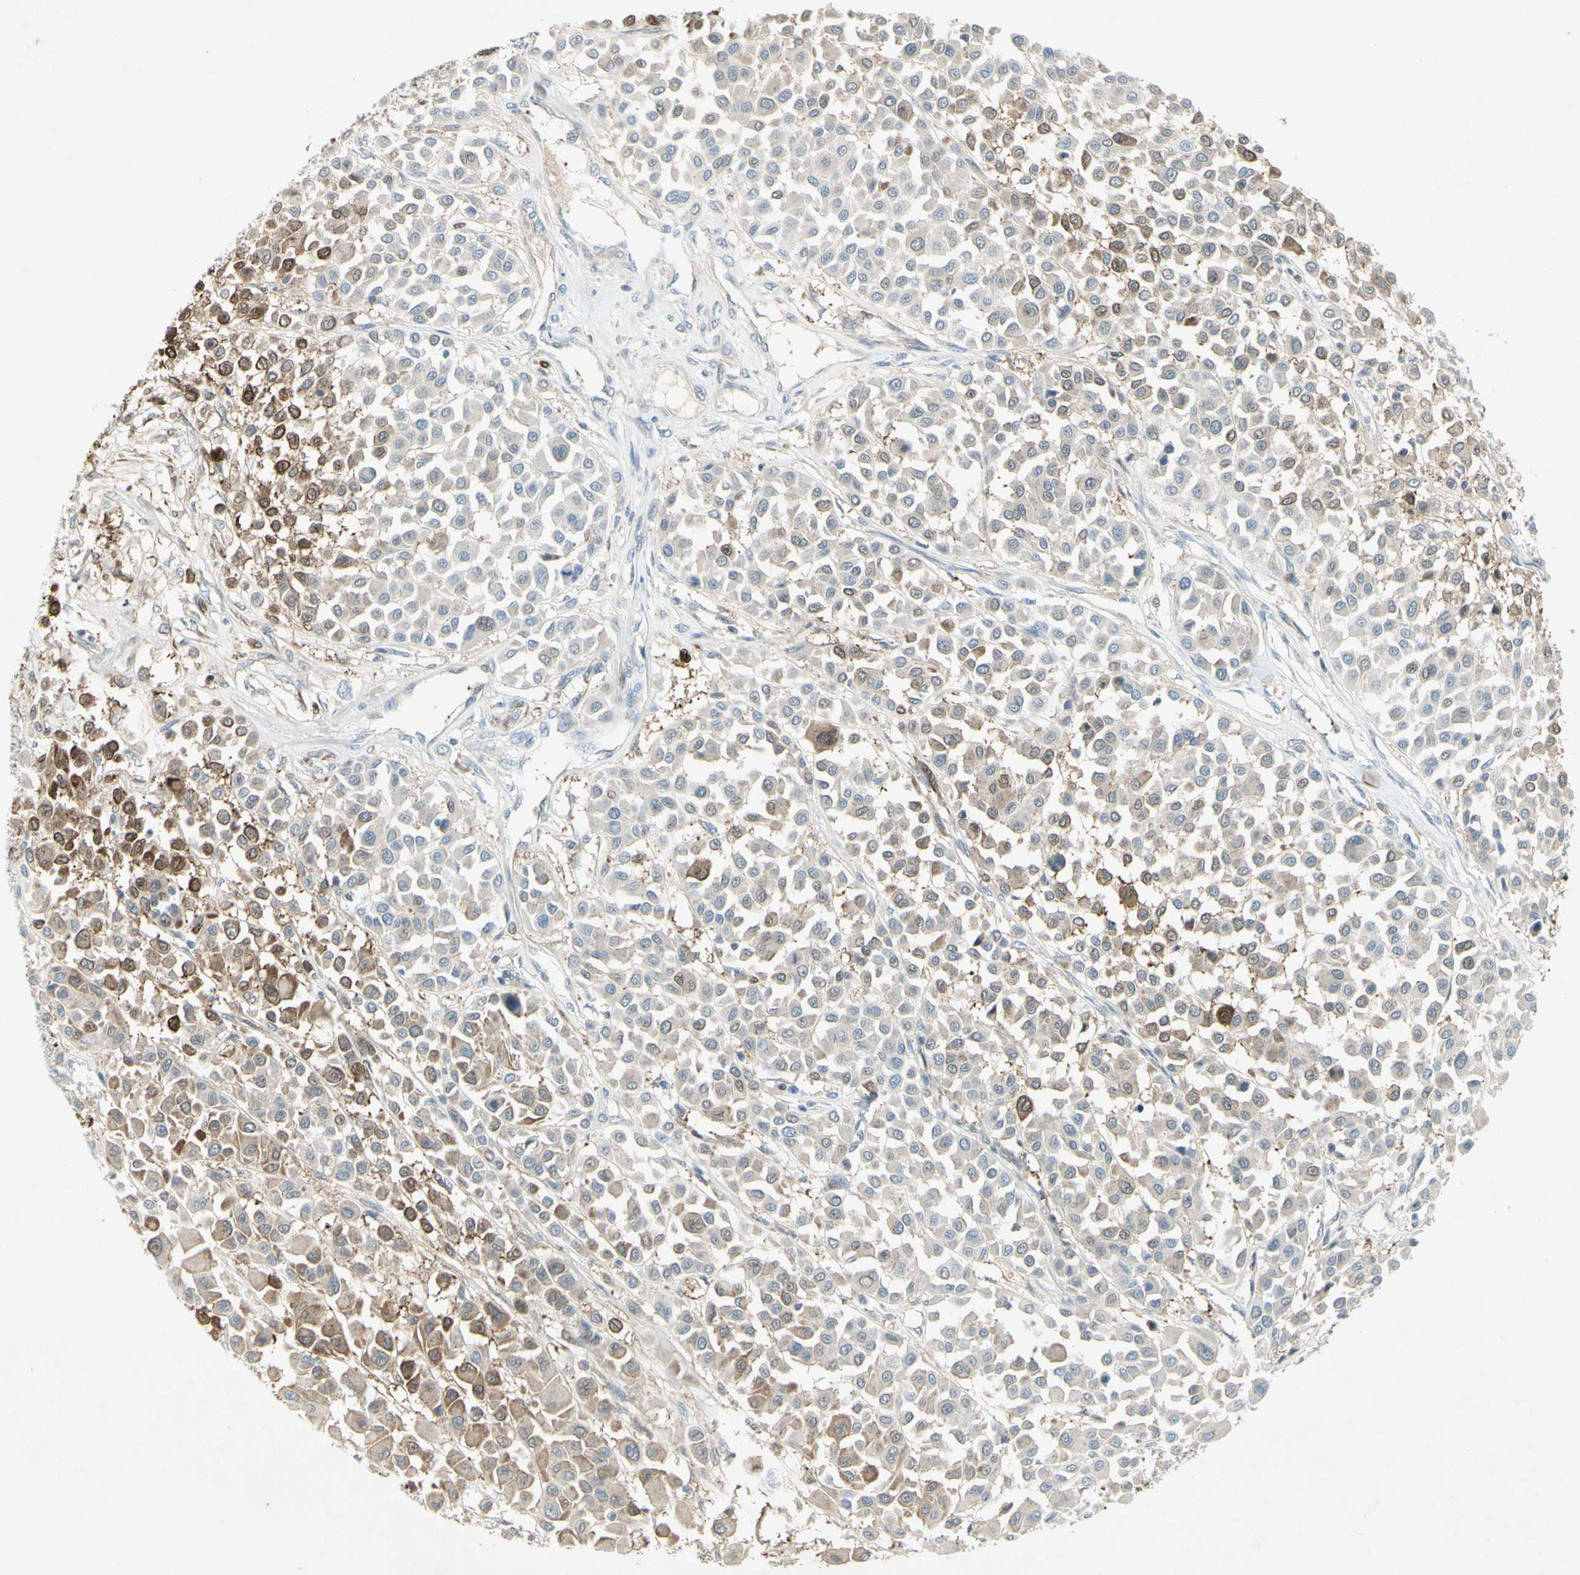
{"staining": {"intensity": "strong", "quantity": "<25%", "location": "cytoplasmic/membranous"}, "tissue": "melanoma", "cell_type": "Tumor cells", "image_type": "cancer", "snomed": [{"axis": "morphology", "description": "Malignant melanoma, Metastatic site"}, {"axis": "topography", "description": "Soft tissue"}], "caption": "There is medium levels of strong cytoplasmic/membranous positivity in tumor cells of melanoma, as demonstrated by immunohistochemical staining (brown color).", "gene": "C1orf159", "patient": {"sex": "male", "age": 41}}